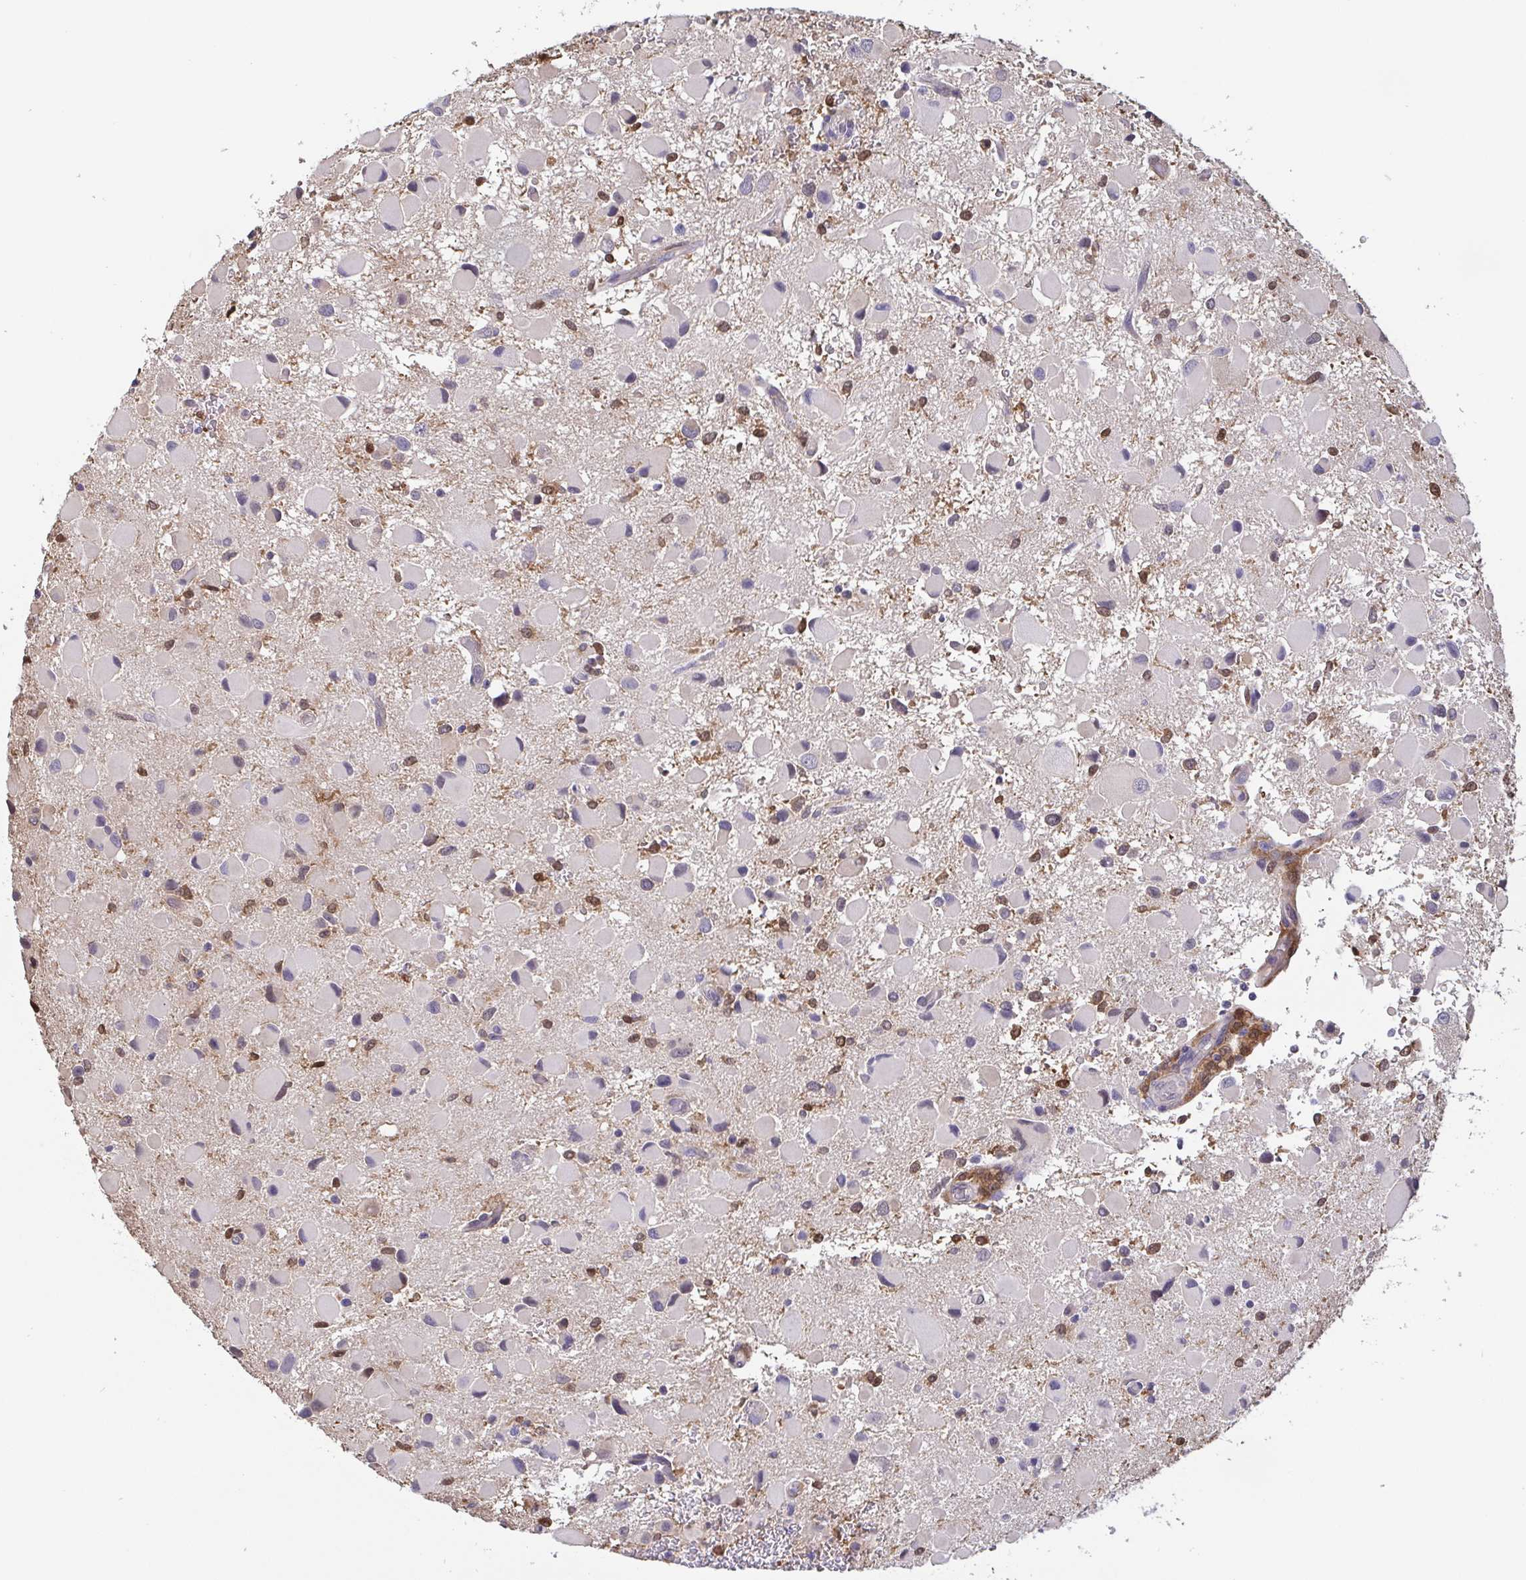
{"staining": {"intensity": "negative", "quantity": "none", "location": "none"}, "tissue": "glioma", "cell_type": "Tumor cells", "image_type": "cancer", "snomed": [{"axis": "morphology", "description": "Glioma, malignant, Low grade"}, {"axis": "topography", "description": "Brain"}], "caption": "DAB immunohistochemical staining of malignant low-grade glioma exhibits no significant expression in tumor cells.", "gene": "IDH1", "patient": {"sex": "female", "age": 32}}